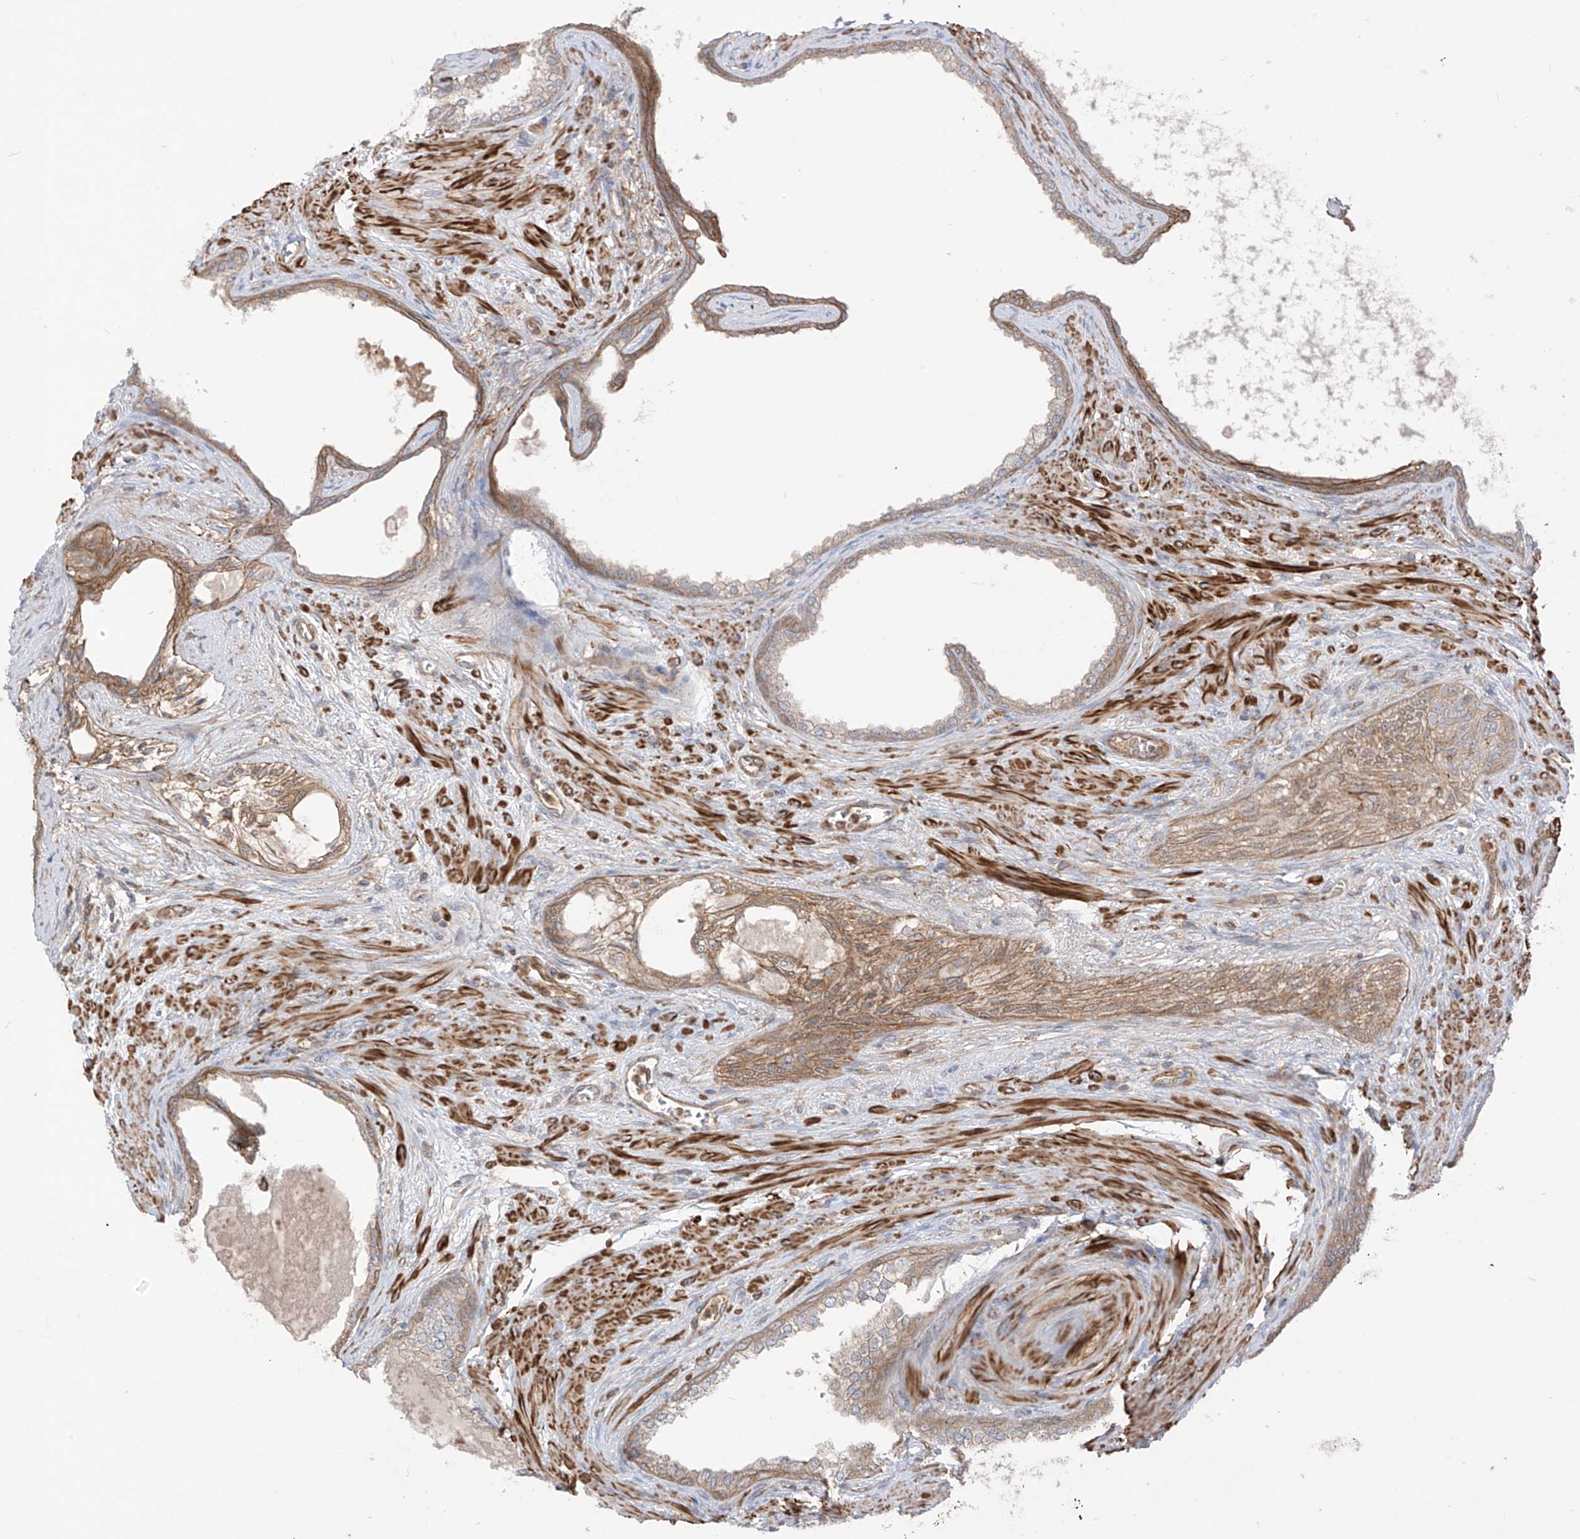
{"staining": {"intensity": "weak", "quantity": ">75%", "location": "cytoplasmic/membranous"}, "tissue": "prostate cancer", "cell_type": "Tumor cells", "image_type": "cancer", "snomed": [{"axis": "morphology", "description": "Normal tissue, NOS"}, {"axis": "morphology", "description": "Adenocarcinoma, Low grade"}, {"axis": "topography", "description": "Prostate"}, {"axis": "topography", "description": "Peripheral nerve tissue"}], "caption": "Brown immunohistochemical staining in prostate cancer demonstrates weak cytoplasmic/membranous expression in about >75% of tumor cells.", "gene": "TRMU", "patient": {"sex": "male", "age": 71}}